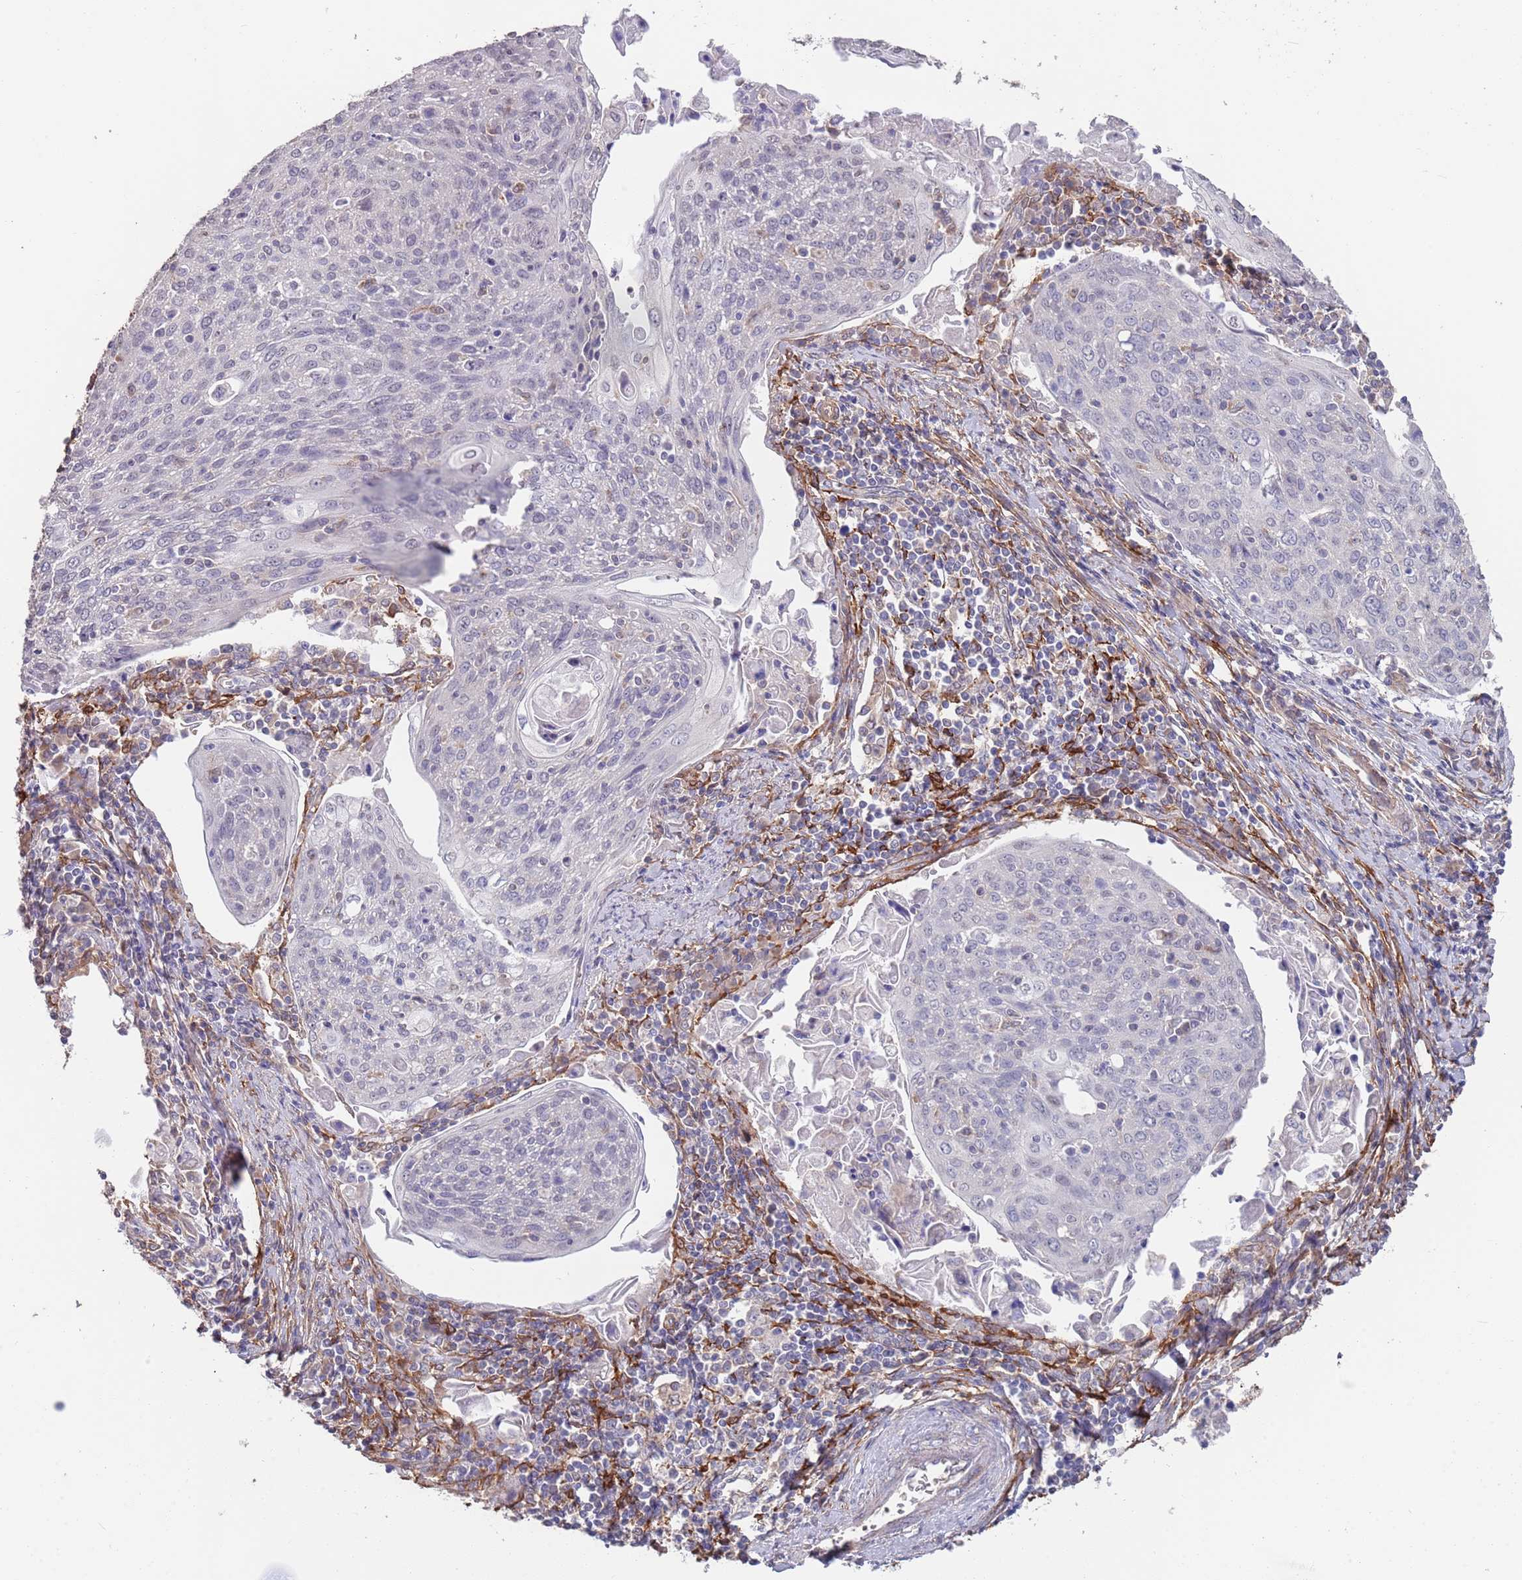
{"staining": {"intensity": "negative", "quantity": "none", "location": "none"}, "tissue": "cervical cancer", "cell_type": "Tumor cells", "image_type": "cancer", "snomed": [{"axis": "morphology", "description": "Squamous cell carcinoma, NOS"}, {"axis": "topography", "description": "Cervix"}], "caption": "Tumor cells are negative for brown protein staining in cervical cancer.", "gene": "ANK2", "patient": {"sex": "female", "age": 67}}